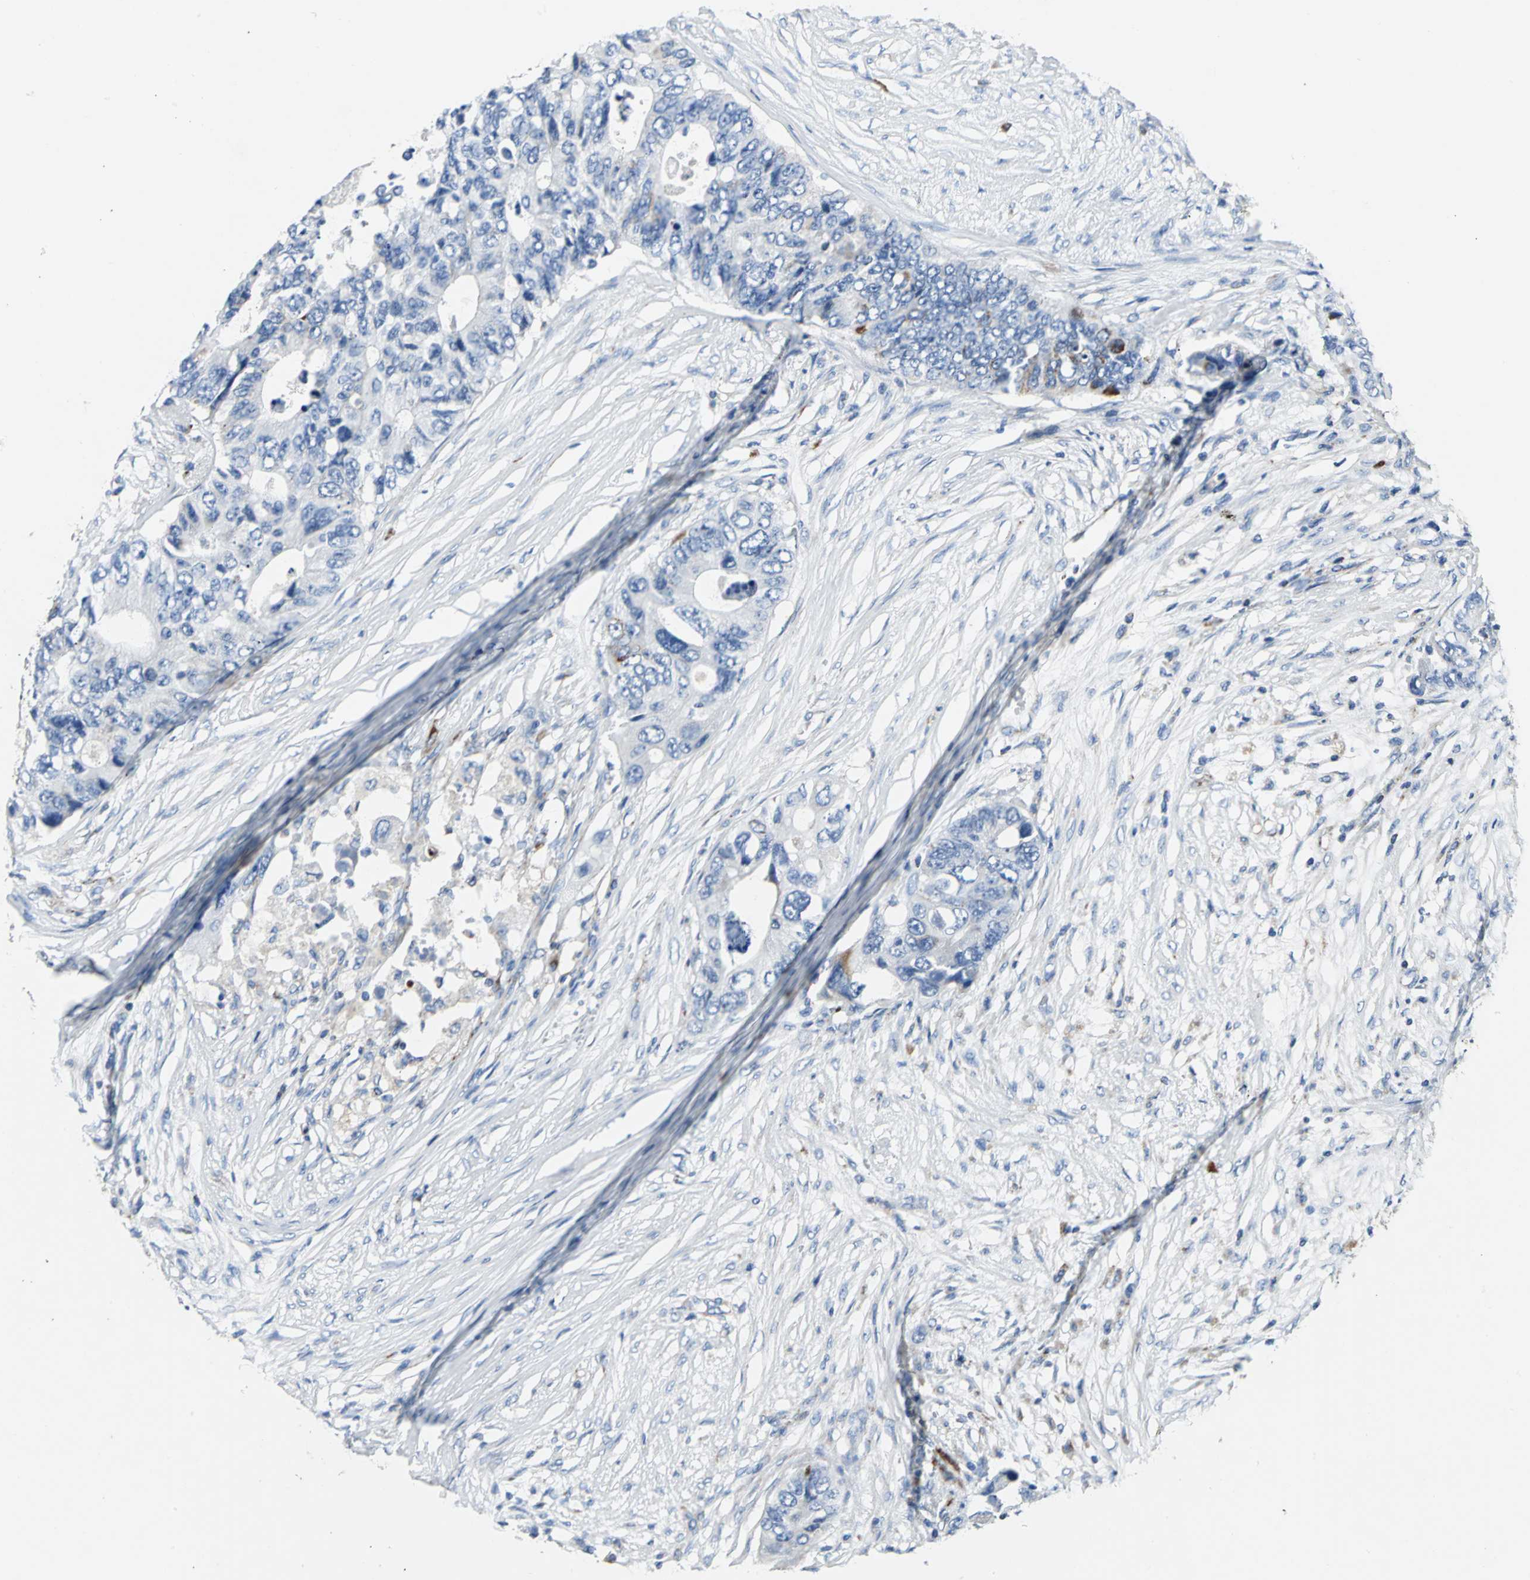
{"staining": {"intensity": "weak", "quantity": "25%-75%", "location": "cytoplasmic/membranous"}, "tissue": "colorectal cancer", "cell_type": "Tumor cells", "image_type": "cancer", "snomed": [{"axis": "morphology", "description": "Adenocarcinoma, NOS"}, {"axis": "topography", "description": "Colon"}], "caption": "This photomicrograph reveals colorectal cancer (adenocarcinoma) stained with immunohistochemistry (IHC) to label a protein in brown. The cytoplasmic/membranous of tumor cells show weak positivity for the protein. Nuclei are counter-stained blue.", "gene": "IFI6", "patient": {"sex": "male", "age": 71}}